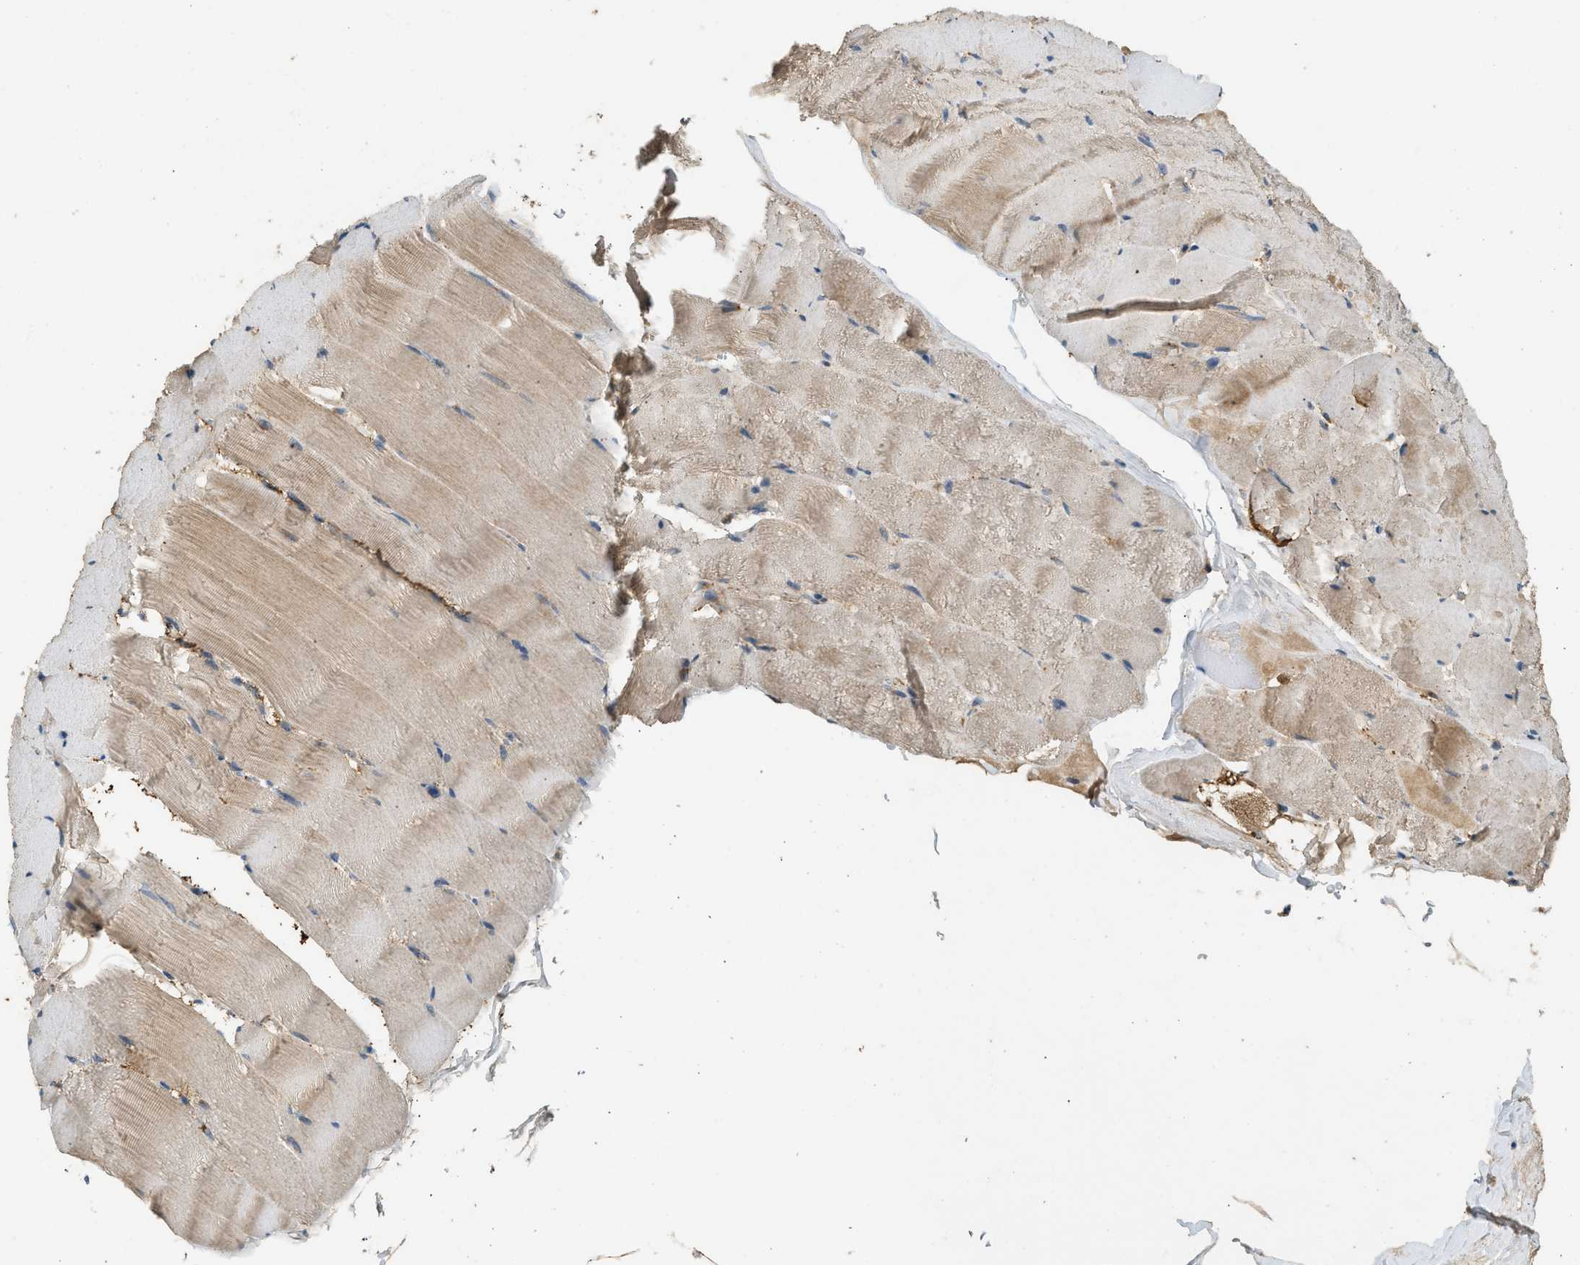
{"staining": {"intensity": "moderate", "quantity": "25%-75%", "location": "cytoplasmic/membranous"}, "tissue": "skeletal muscle", "cell_type": "Myocytes", "image_type": "normal", "snomed": [{"axis": "morphology", "description": "Normal tissue, NOS"}, {"axis": "topography", "description": "Skeletal muscle"}], "caption": "Protein expression analysis of unremarkable skeletal muscle shows moderate cytoplasmic/membranous staining in approximately 25%-75% of myocytes. The staining is performed using DAB brown chromogen to label protein expression. The nuclei are counter-stained blue using hematoxylin.", "gene": "CTSB", "patient": {"sex": "male", "age": 62}}